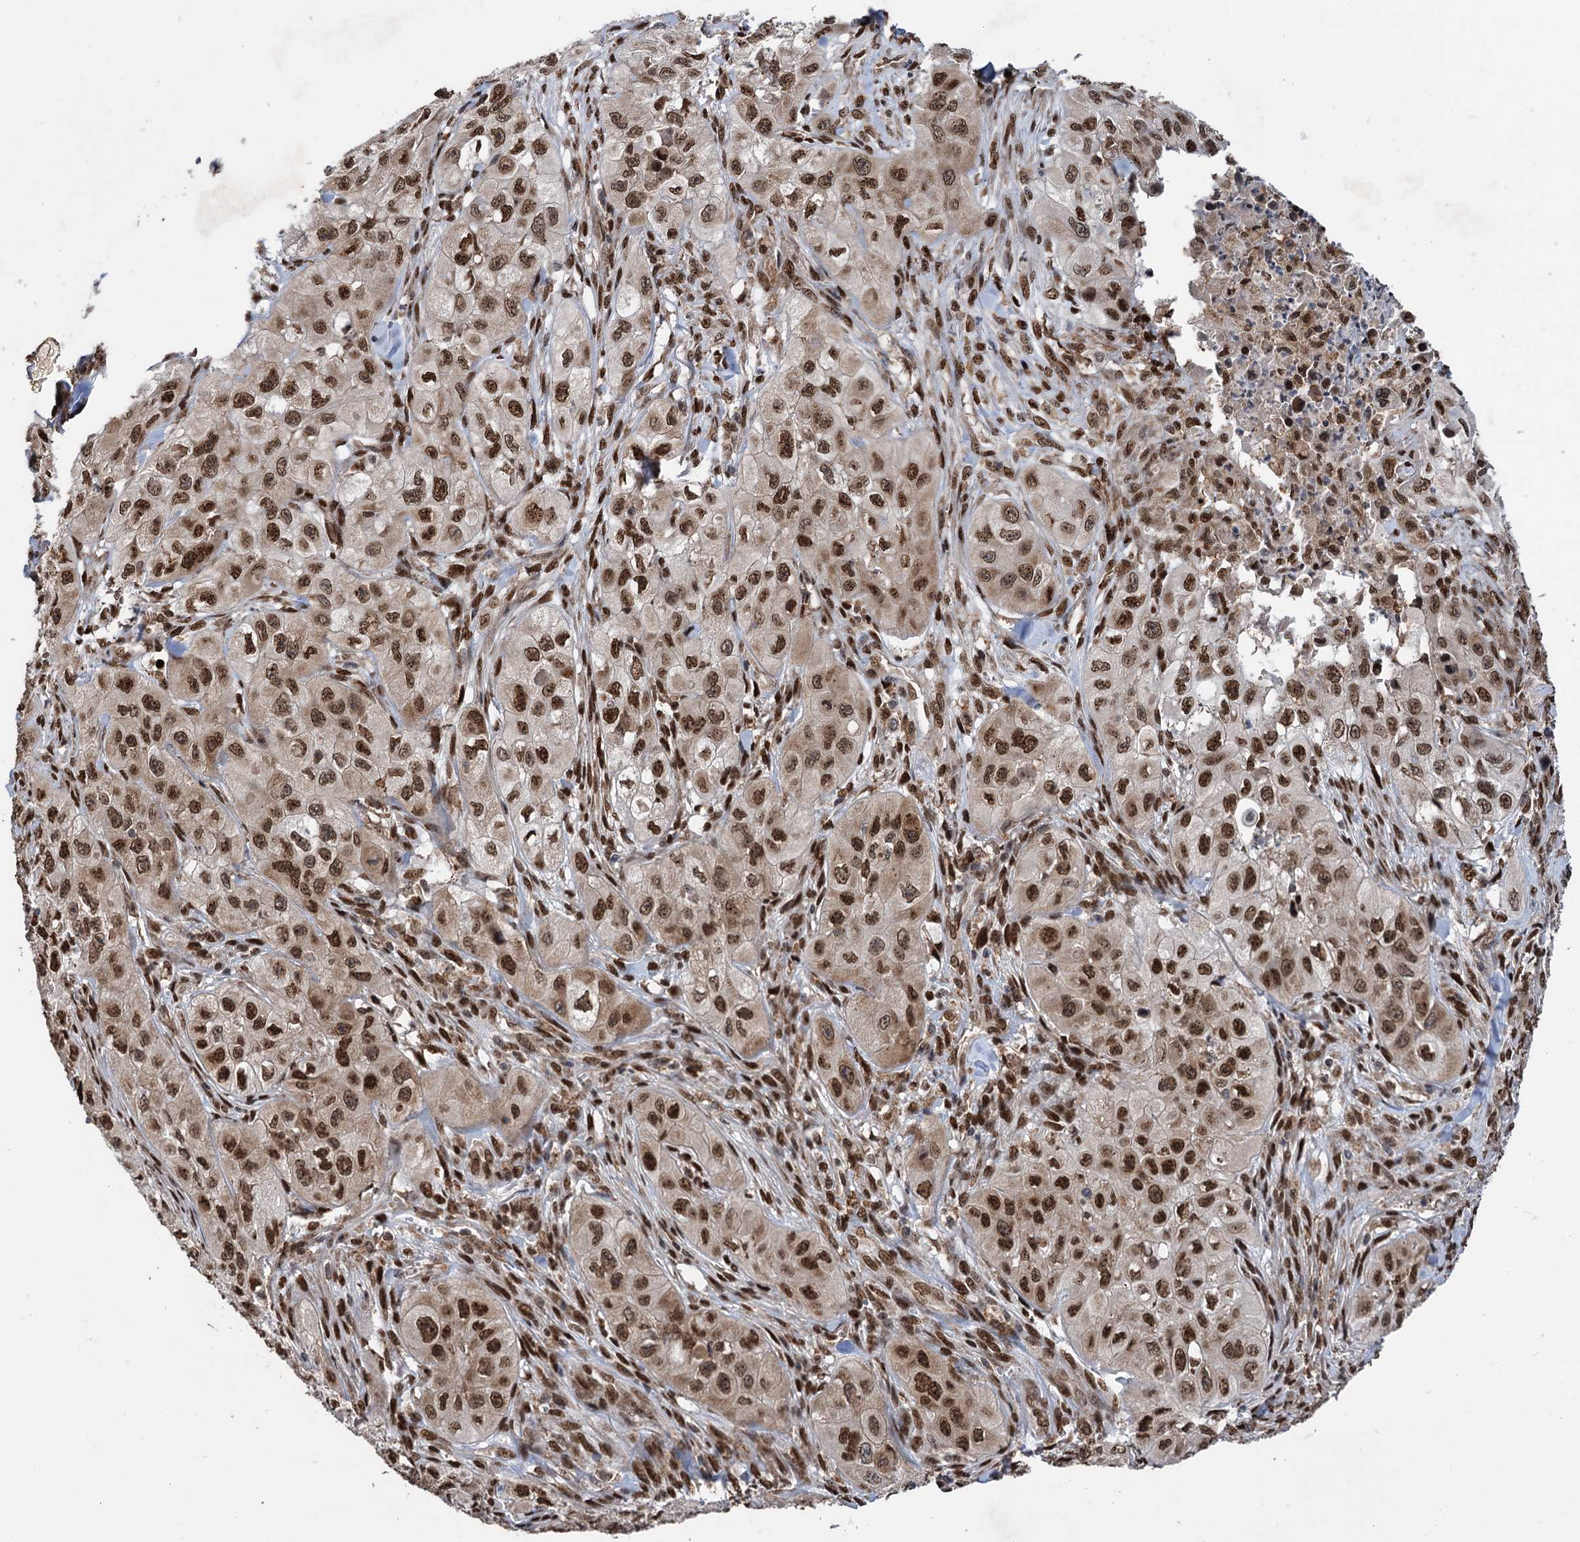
{"staining": {"intensity": "moderate", "quantity": ">75%", "location": "cytoplasmic/membranous,nuclear"}, "tissue": "skin cancer", "cell_type": "Tumor cells", "image_type": "cancer", "snomed": [{"axis": "morphology", "description": "Squamous cell carcinoma, NOS"}, {"axis": "topography", "description": "Skin"}, {"axis": "topography", "description": "Subcutis"}], "caption": "This photomicrograph displays skin cancer (squamous cell carcinoma) stained with immunohistochemistry to label a protein in brown. The cytoplasmic/membranous and nuclear of tumor cells show moderate positivity for the protein. Nuclei are counter-stained blue.", "gene": "MESD", "patient": {"sex": "male", "age": 73}}